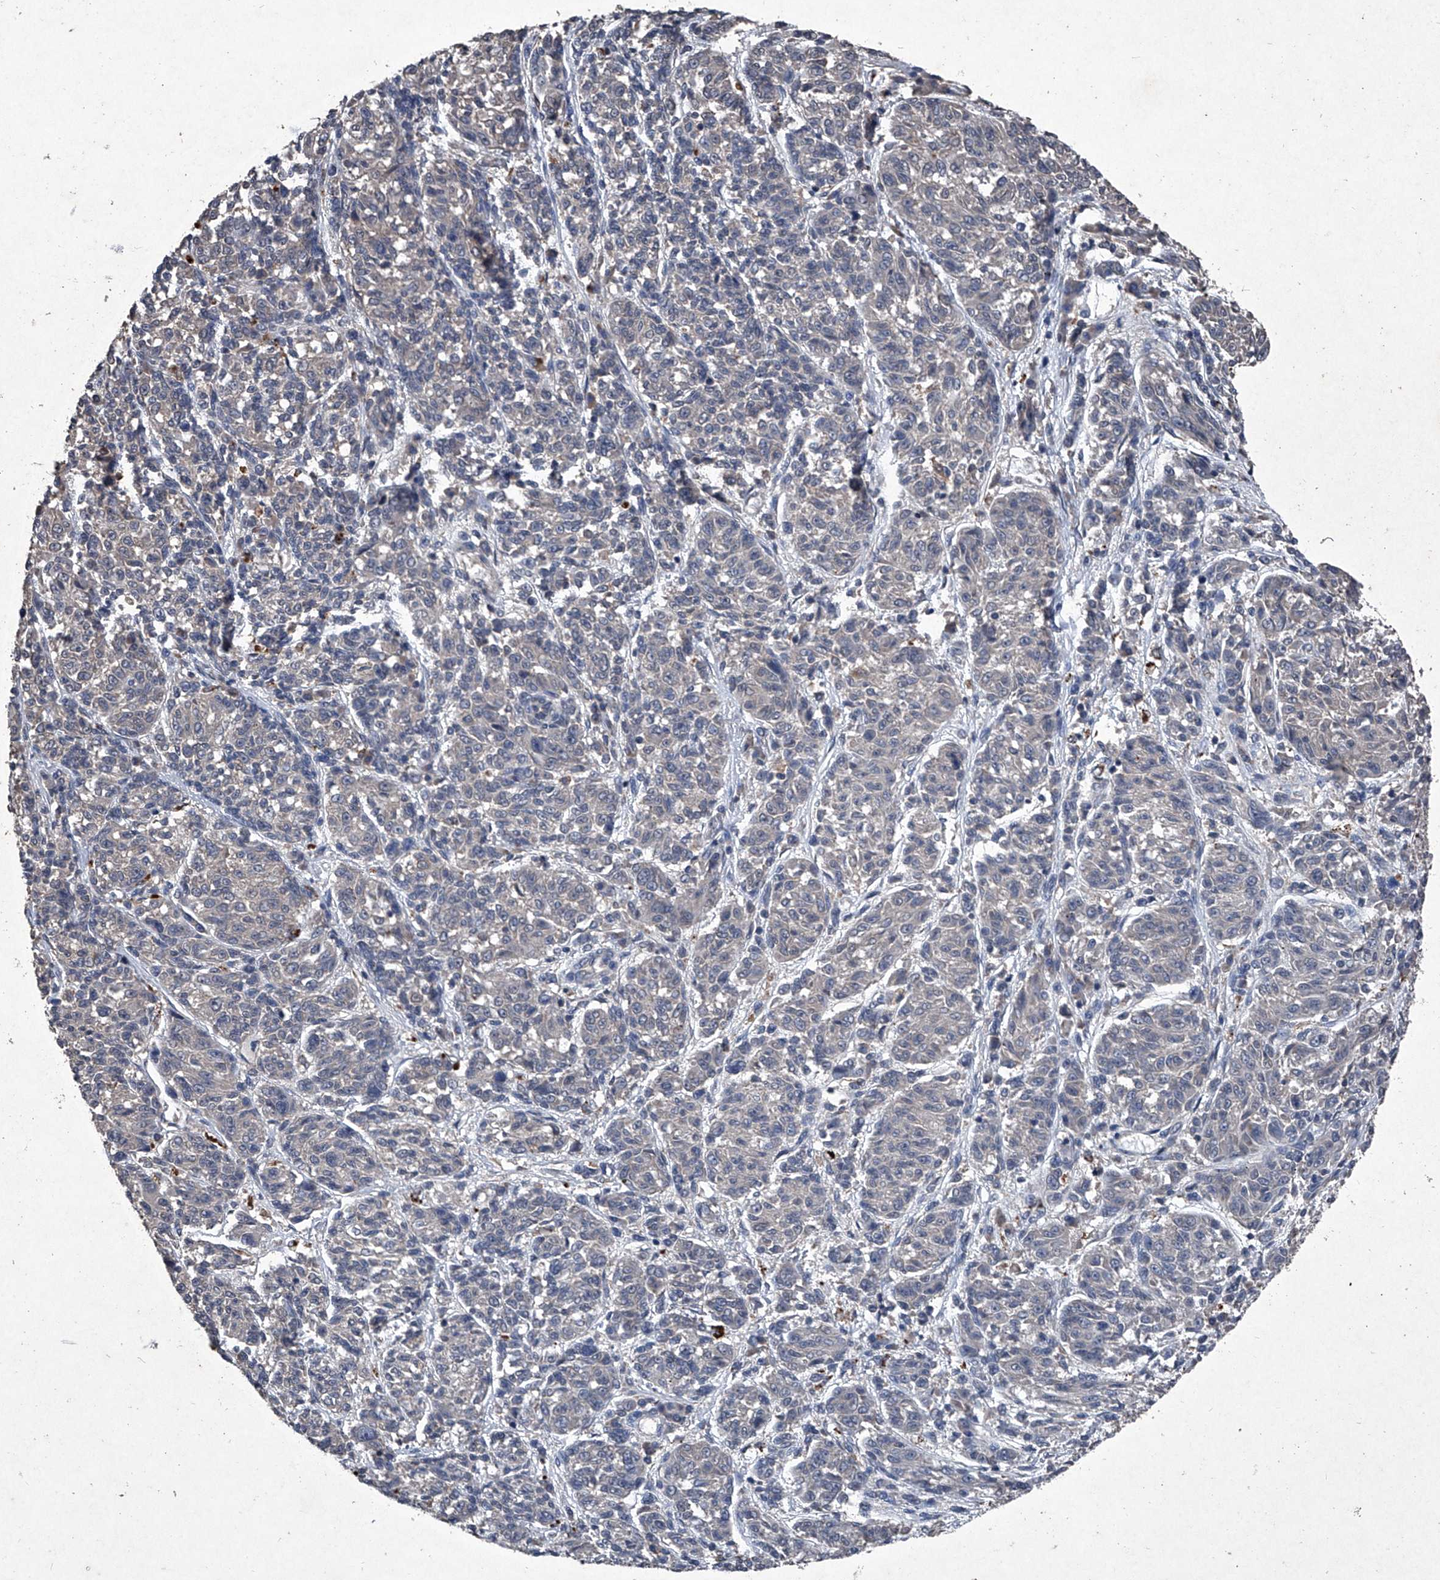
{"staining": {"intensity": "negative", "quantity": "none", "location": "none"}, "tissue": "melanoma", "cell_type": "Tumor cells", "image_type": "cancer", "snomed": [{"axis": "morphology", "description": "Malignant melanoma, NOS"}, {"axis": "topography", "description": "Skin"}], "caption": "An IHC histopathology image of melanoma is shown. There is no staining in tumor cells of melanoma.", "gene": "MAPKAP1", "patient": {"sex": "male", "age": 53}}